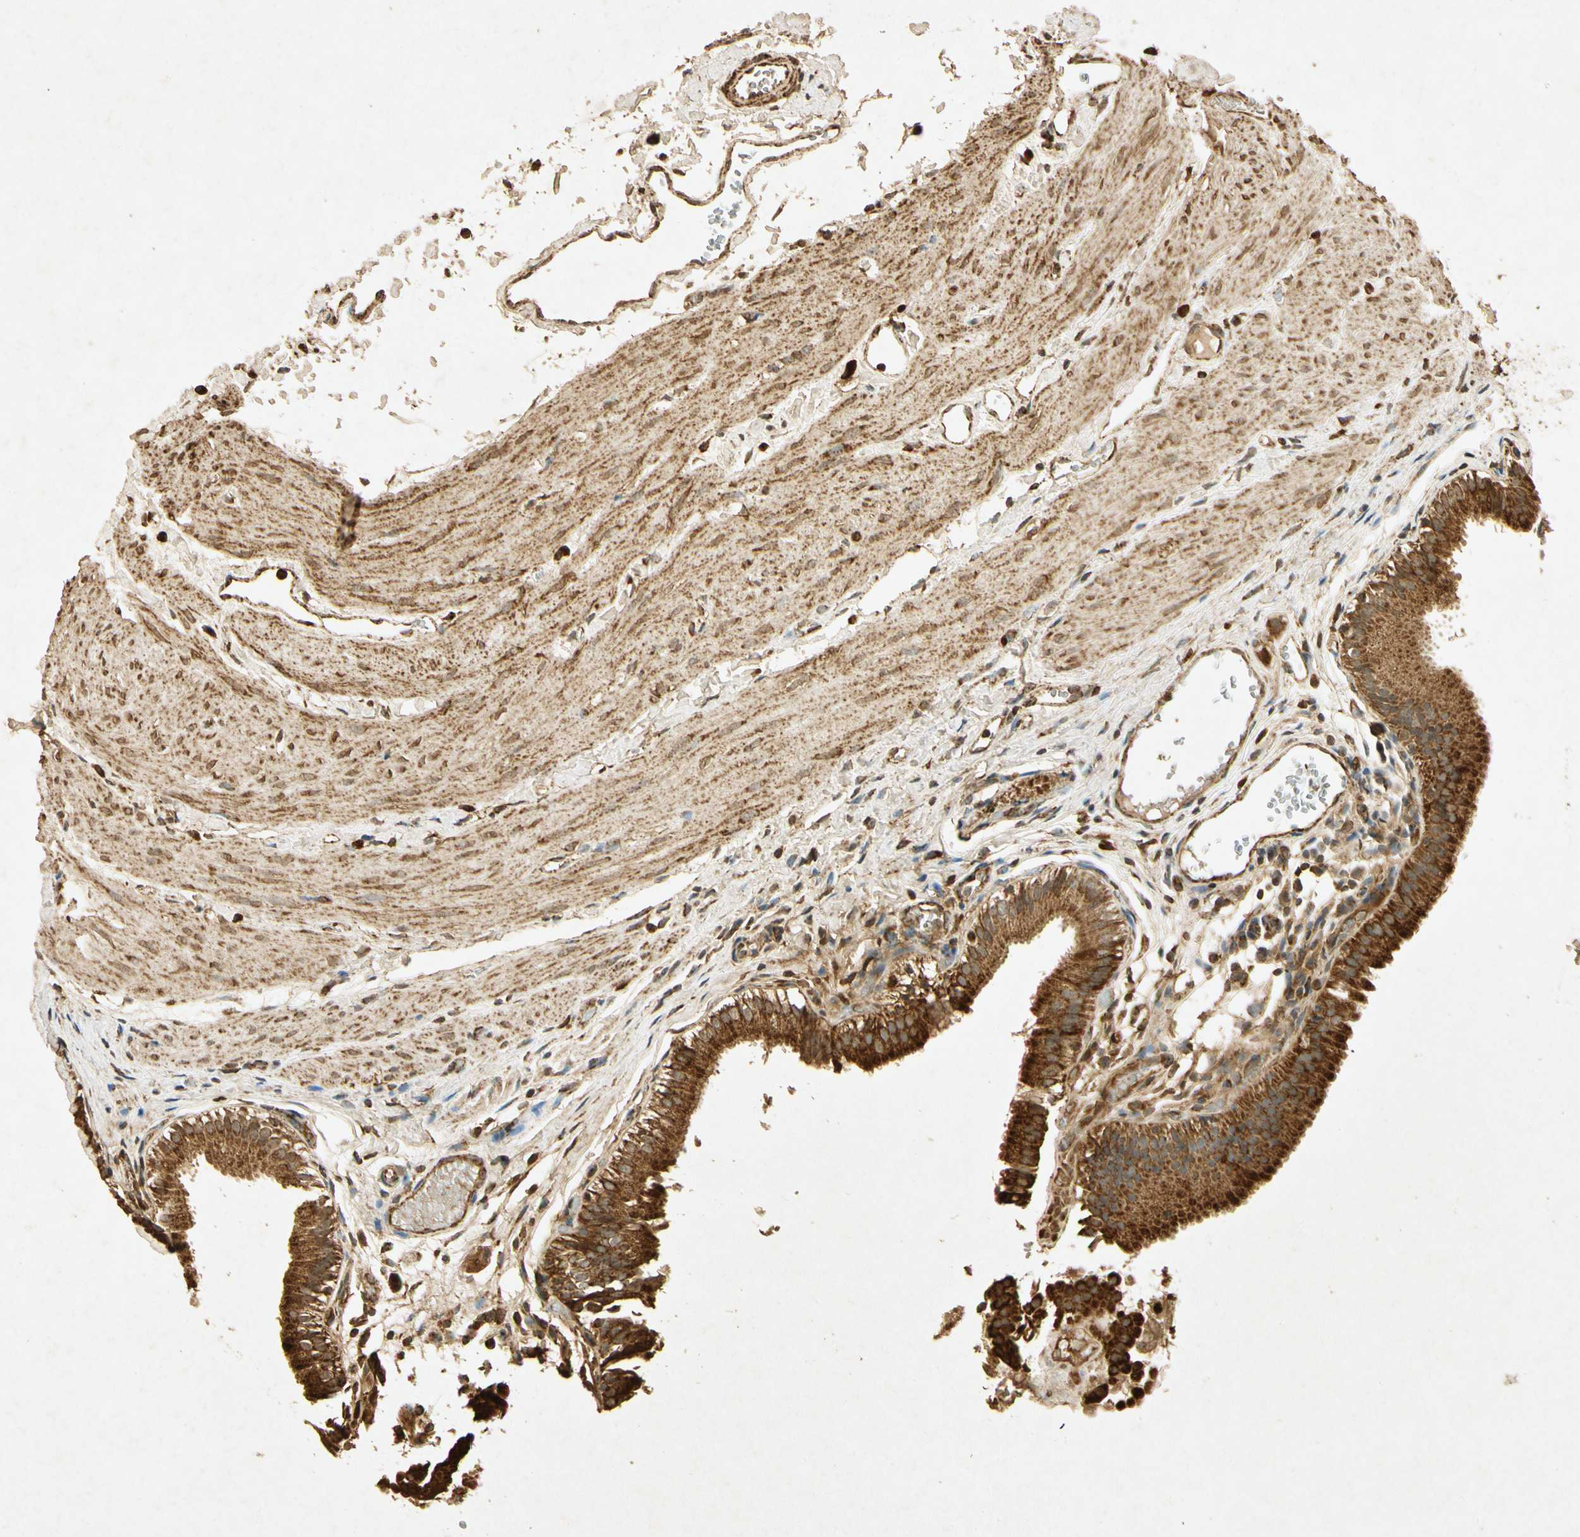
{"staining": {"intensity": "strong", "quantity": ">75%", "location": "cytoplasmic/membranous"}, "tissue": "gallbladder", "cell_type": "Glandular cells", "image_type": "normal", "snomed": [{"axis": "morphology", "description": "Normal tissue, NOS"}, {"axis": "topography", "description": "Gallbladder"}], "caption": "This histopathology image exhibits normal gallbladder stained with IHC to label a protein in brown. The cytoplasmic/membranous of glandular cells show strong positivity for the protein. Nuclei are counter-stained blue.", "gene": "PRDX3", "patient": {"sex": "female", "age": 26}}